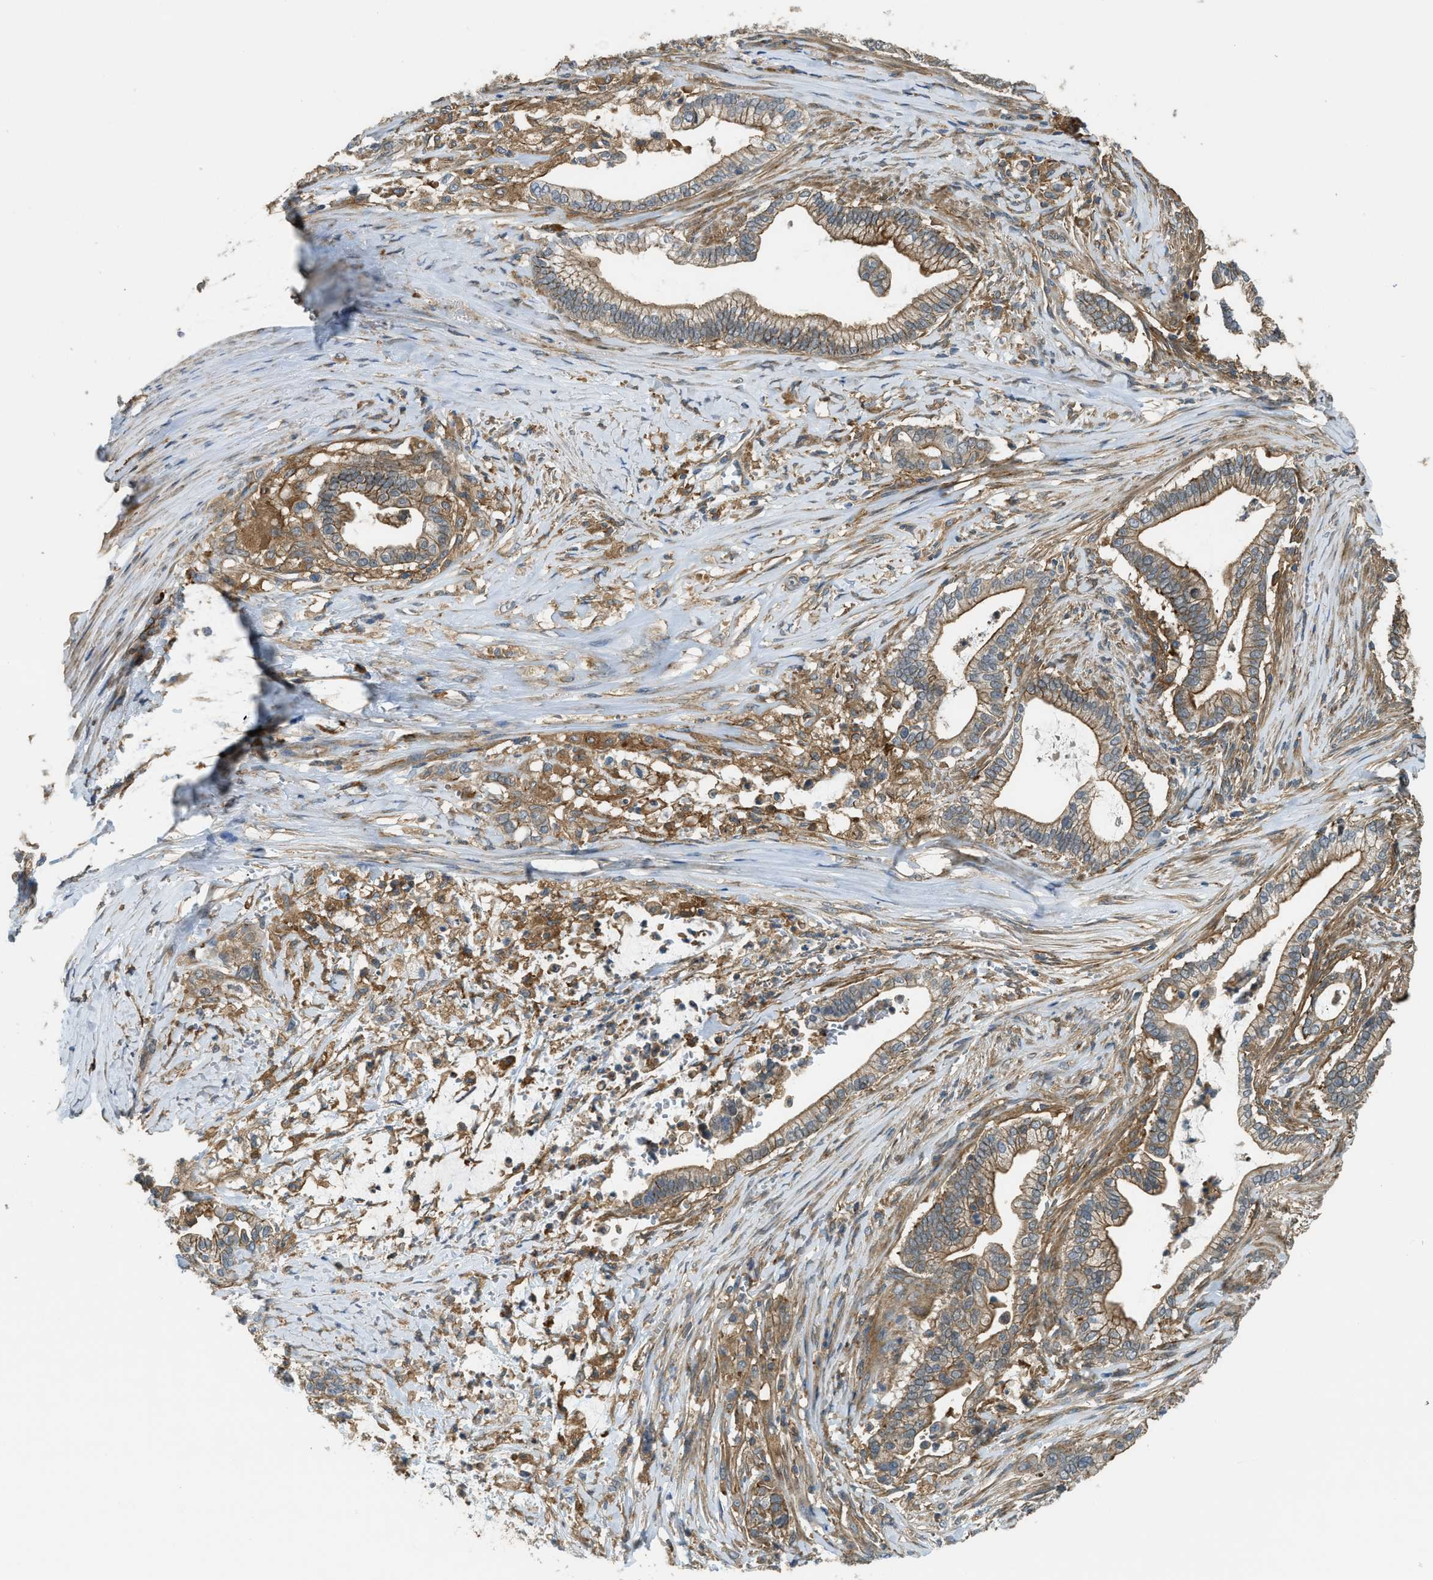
{"staining": {"intensity": "moderate", "quantity": ">75%", "location": "cytoplasmic/membranous"}, "tissue": "pancreatic cancer", "cell_type": "Tumor cells", "image_type": "cancer", "snomed": [{"axis": "morphology", "description": "Adenocarcinoma, NOS"}, {"axis": "topography", "description": "Pancreas"}], "caption": "Immunohistochemistry photomicrograph of adenocarcinoma (pancreatic) stained for a protein (brown), which reveals medium levels of moderate cytoplasmic/membranous positivity in approximately >75% of tumor cells.", "gene": "BAG4", "patient": {"sex": "male", "age": 69}}